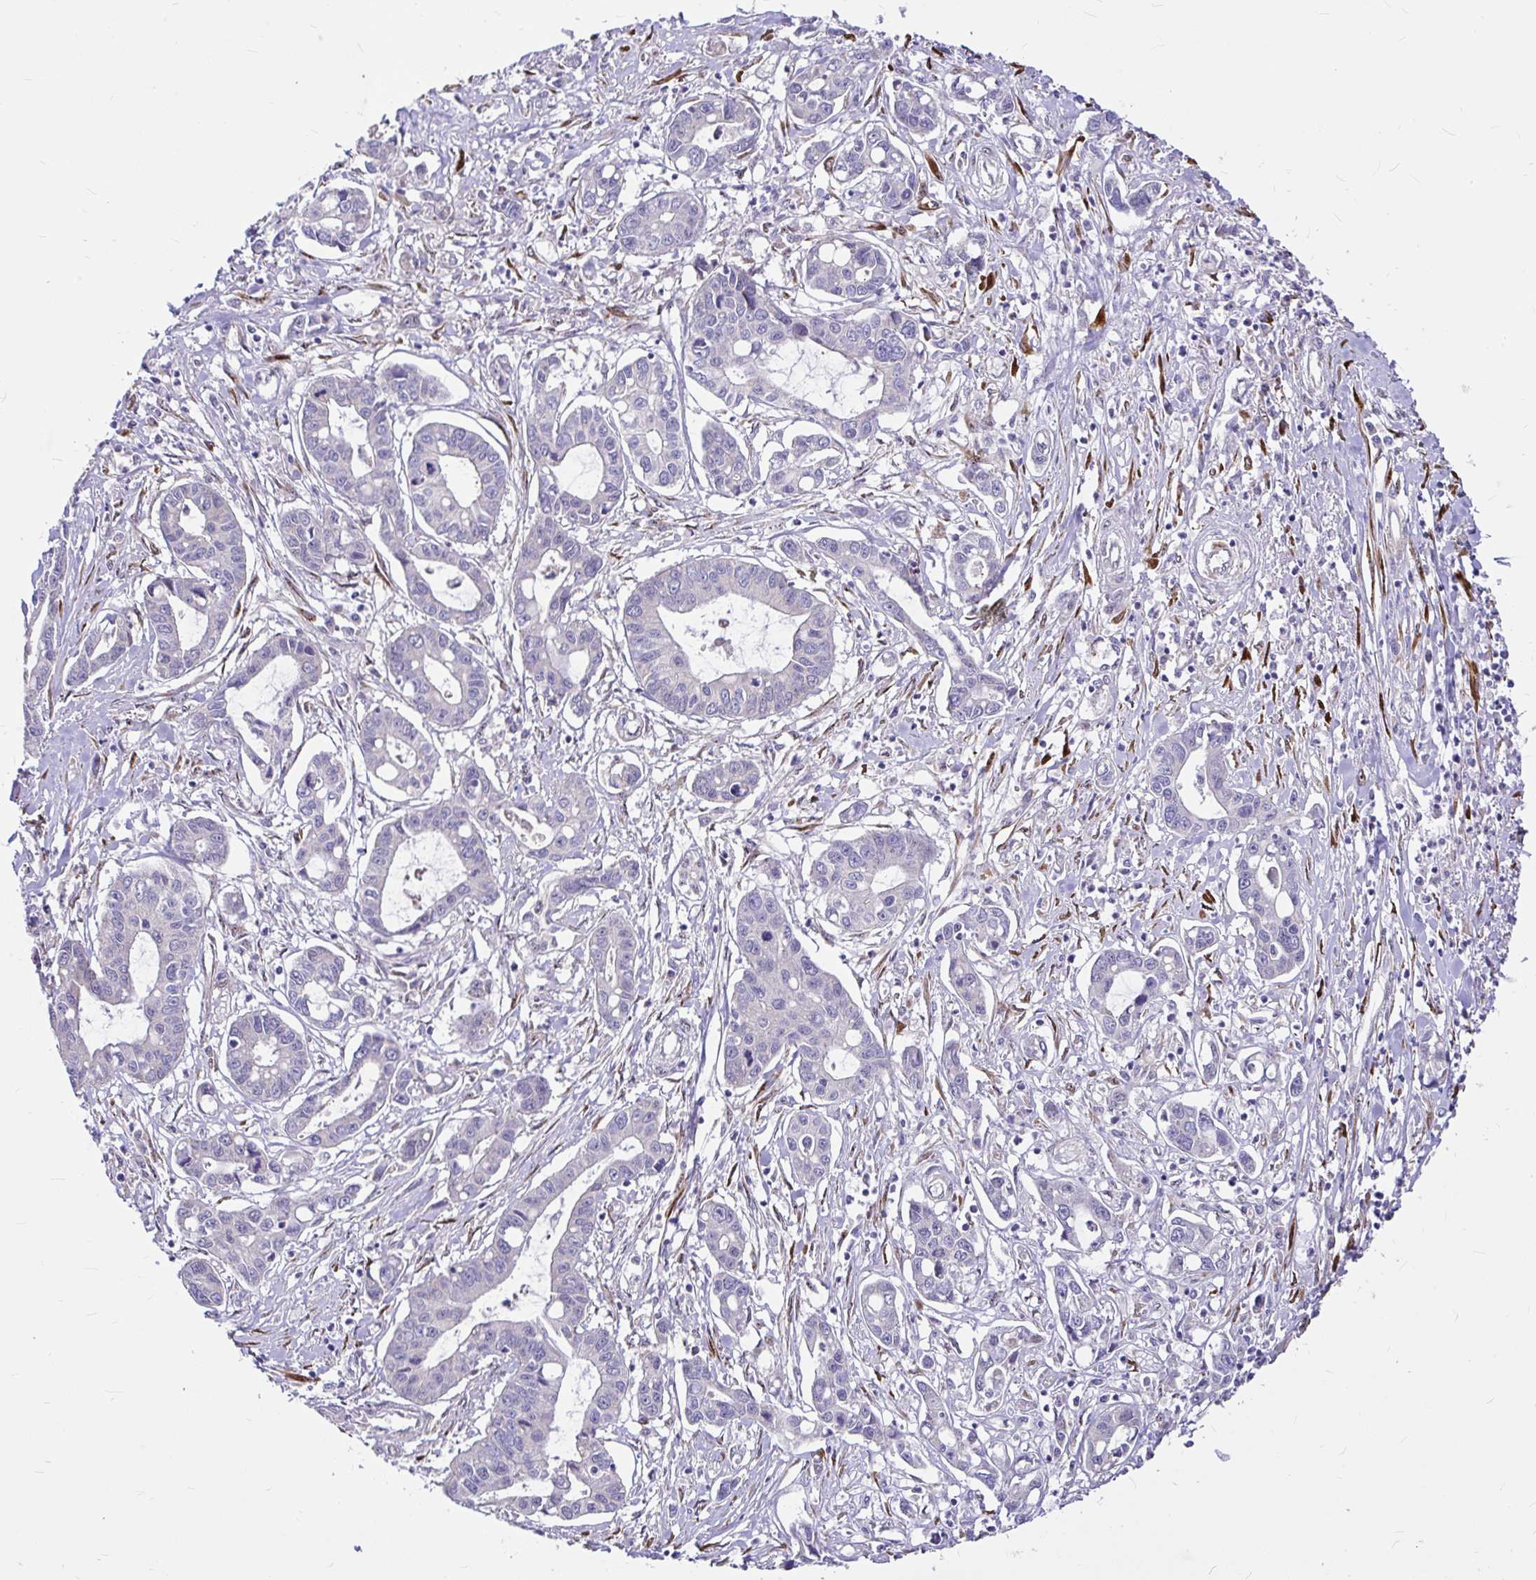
{"staining": {"intensity": "negative", "quantity": "none", "location": "none"}, "tissue": "liver cancer", "cell_type": "Tumor cells", "image_type": "cancer", "snomed": [{"axis": "morphology", "description": "Cholangiocarcinoma"}, {"axis": "topography", "description": "Liver"}], "caption": "Immunohistochemistry (IHC) of cholangiocarcinoma (liver) shows no positivity in tumor cells. Brightfield microscopy of immunohistochemistry stained with DAB (brown) and hematoxylin (blue), captured at high magnification.", "gene": "GABBR2", "patient": {"sex": "male", "age": 58}}